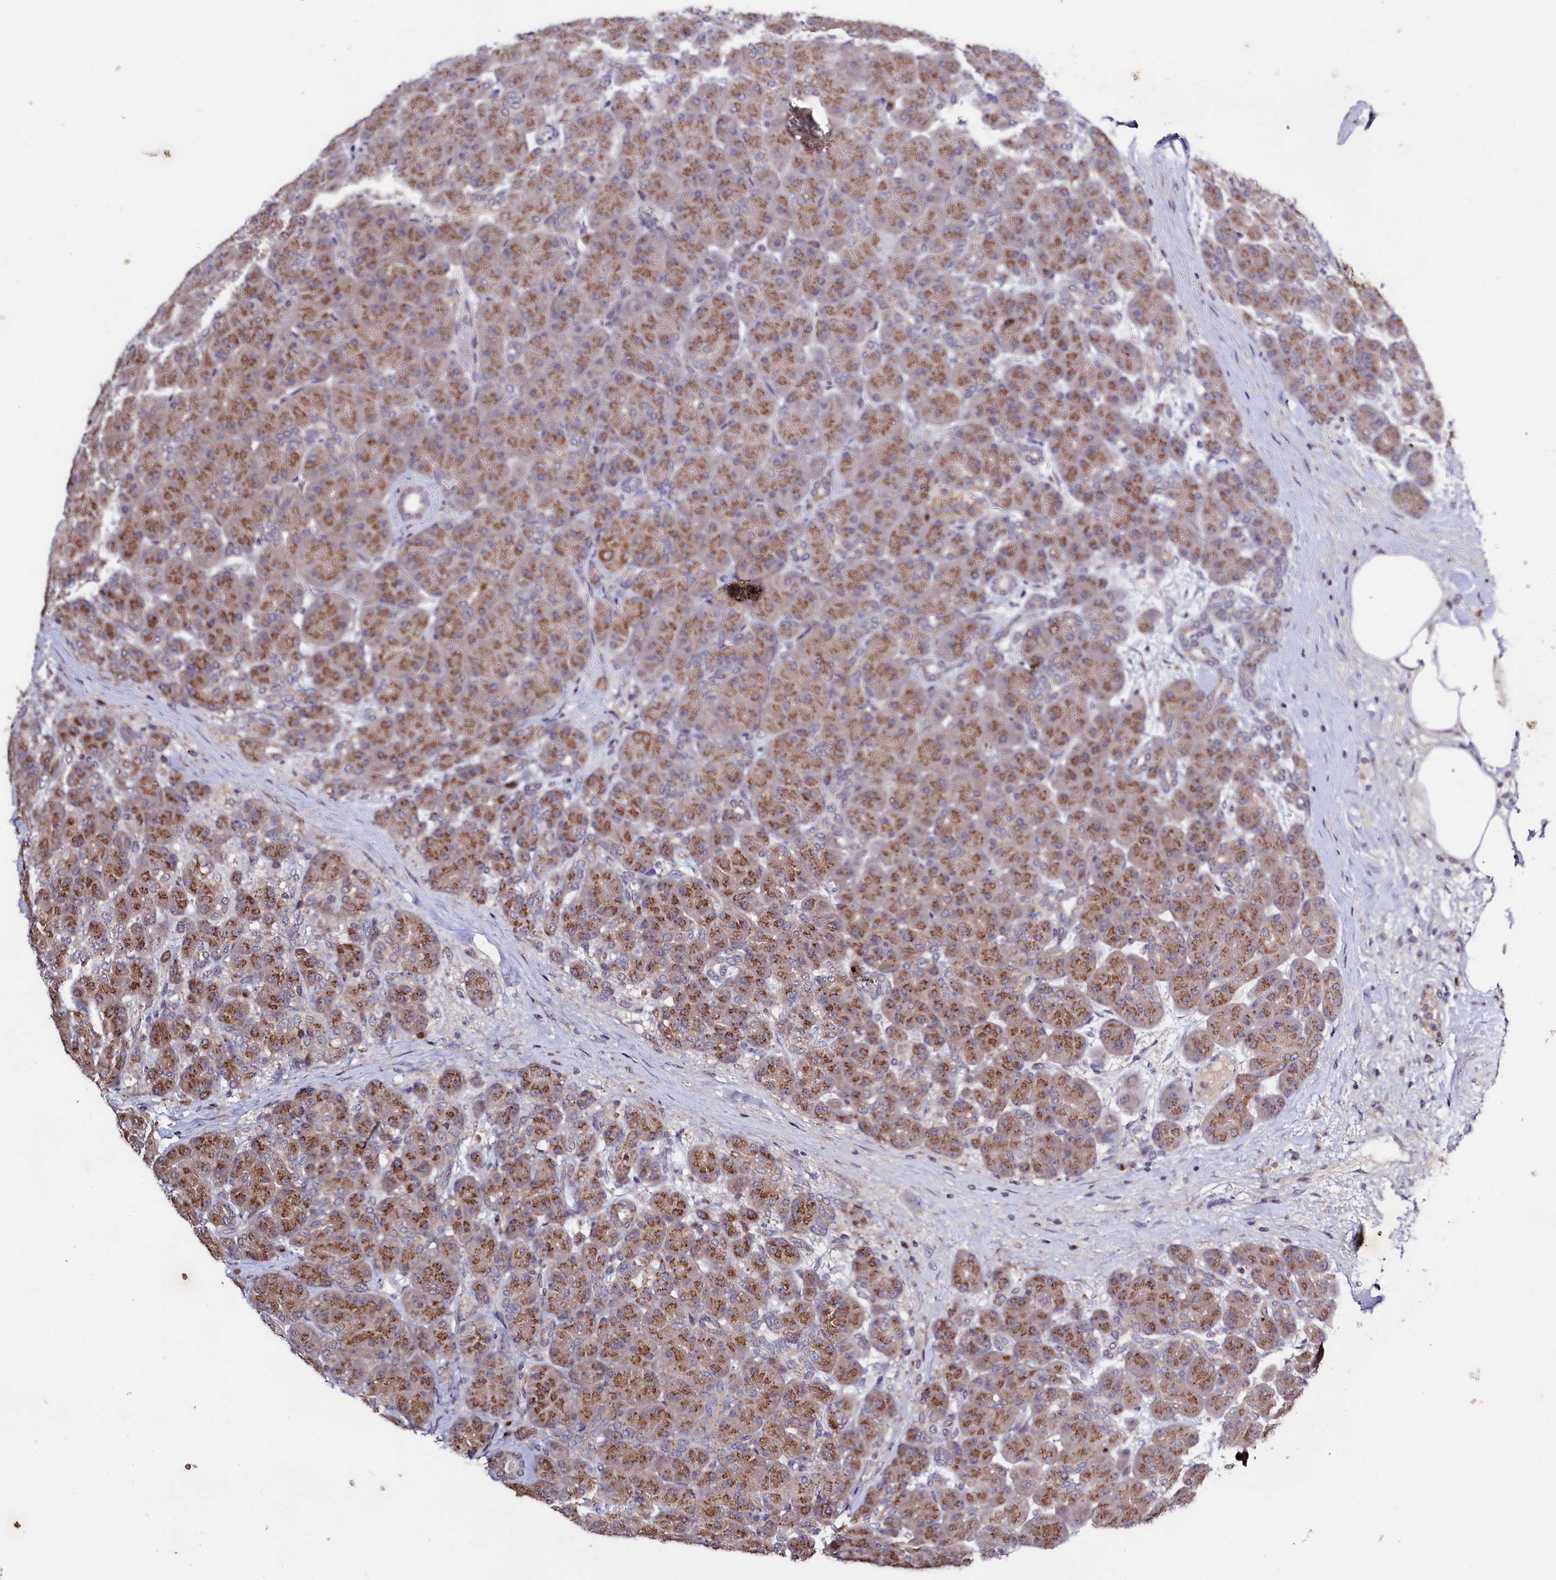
{"staining": {"intensity": "moderate", "quantity": ">75%", "location": "cytoplasmic/membranous"}, "tissue": "pancreas", "cell_type": "Exocrine glandular cells", "image_type": "normal", "snomed": [{"axis": "morphology", "description": "Normal tissue, NOS"}, {"axis": "topography", "description": "Pancreas"}], "caption": "Approximately >75% of exocrine glandular cells in benign pancreas reveal moderate cytoplasmic/membranous protein positivity as visualized by brown immunohistochemical staining.", "gene": "SEC24C", "patient": {"sex": "male", "age": 66}}